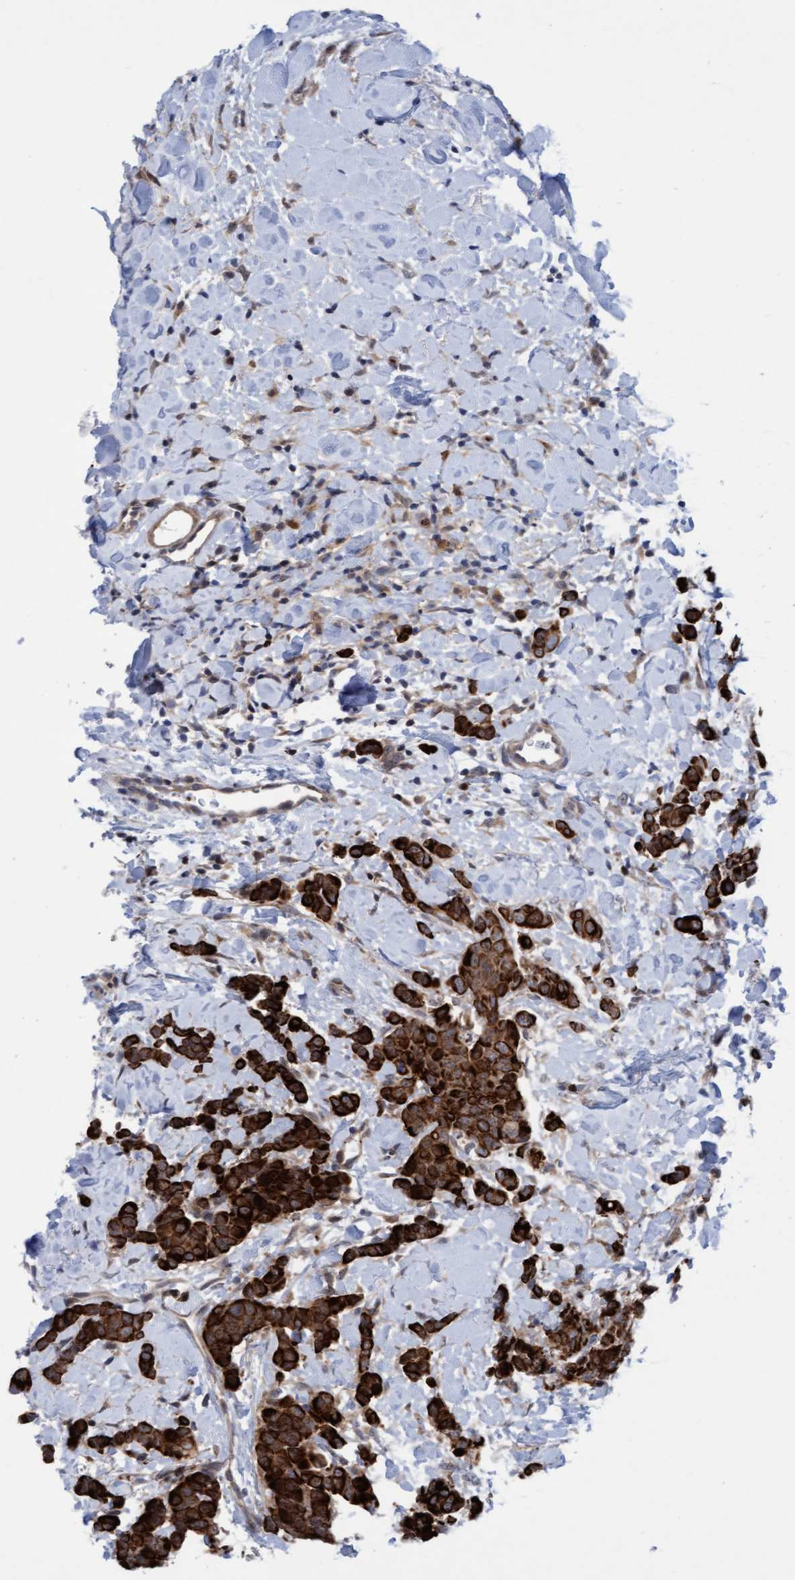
{"staining": {"intensity": "strong", "quantity": ">75%", "location": "cytoplasmic/membranous"}, "tissue": "breast cancer", "cell_type": "Tumor cells", "image_type": "cancer", "snomed": [{"axis": "morphology", "description": "Normal tissue, NOS"}, {"axis": "morphology", "description": "Duct carcinoma"}, {"axis": "topography", "description": "Breast"}], "caption": "Invasive ductal carcinoma (breast) stained for a protein (brown) demonstrates strong cytoplasmic/membranous positive staining in approximately >75% of tumor cells.", "gene": "RAP1GAP2", "patient": {"sex": "female", "age": 40}}